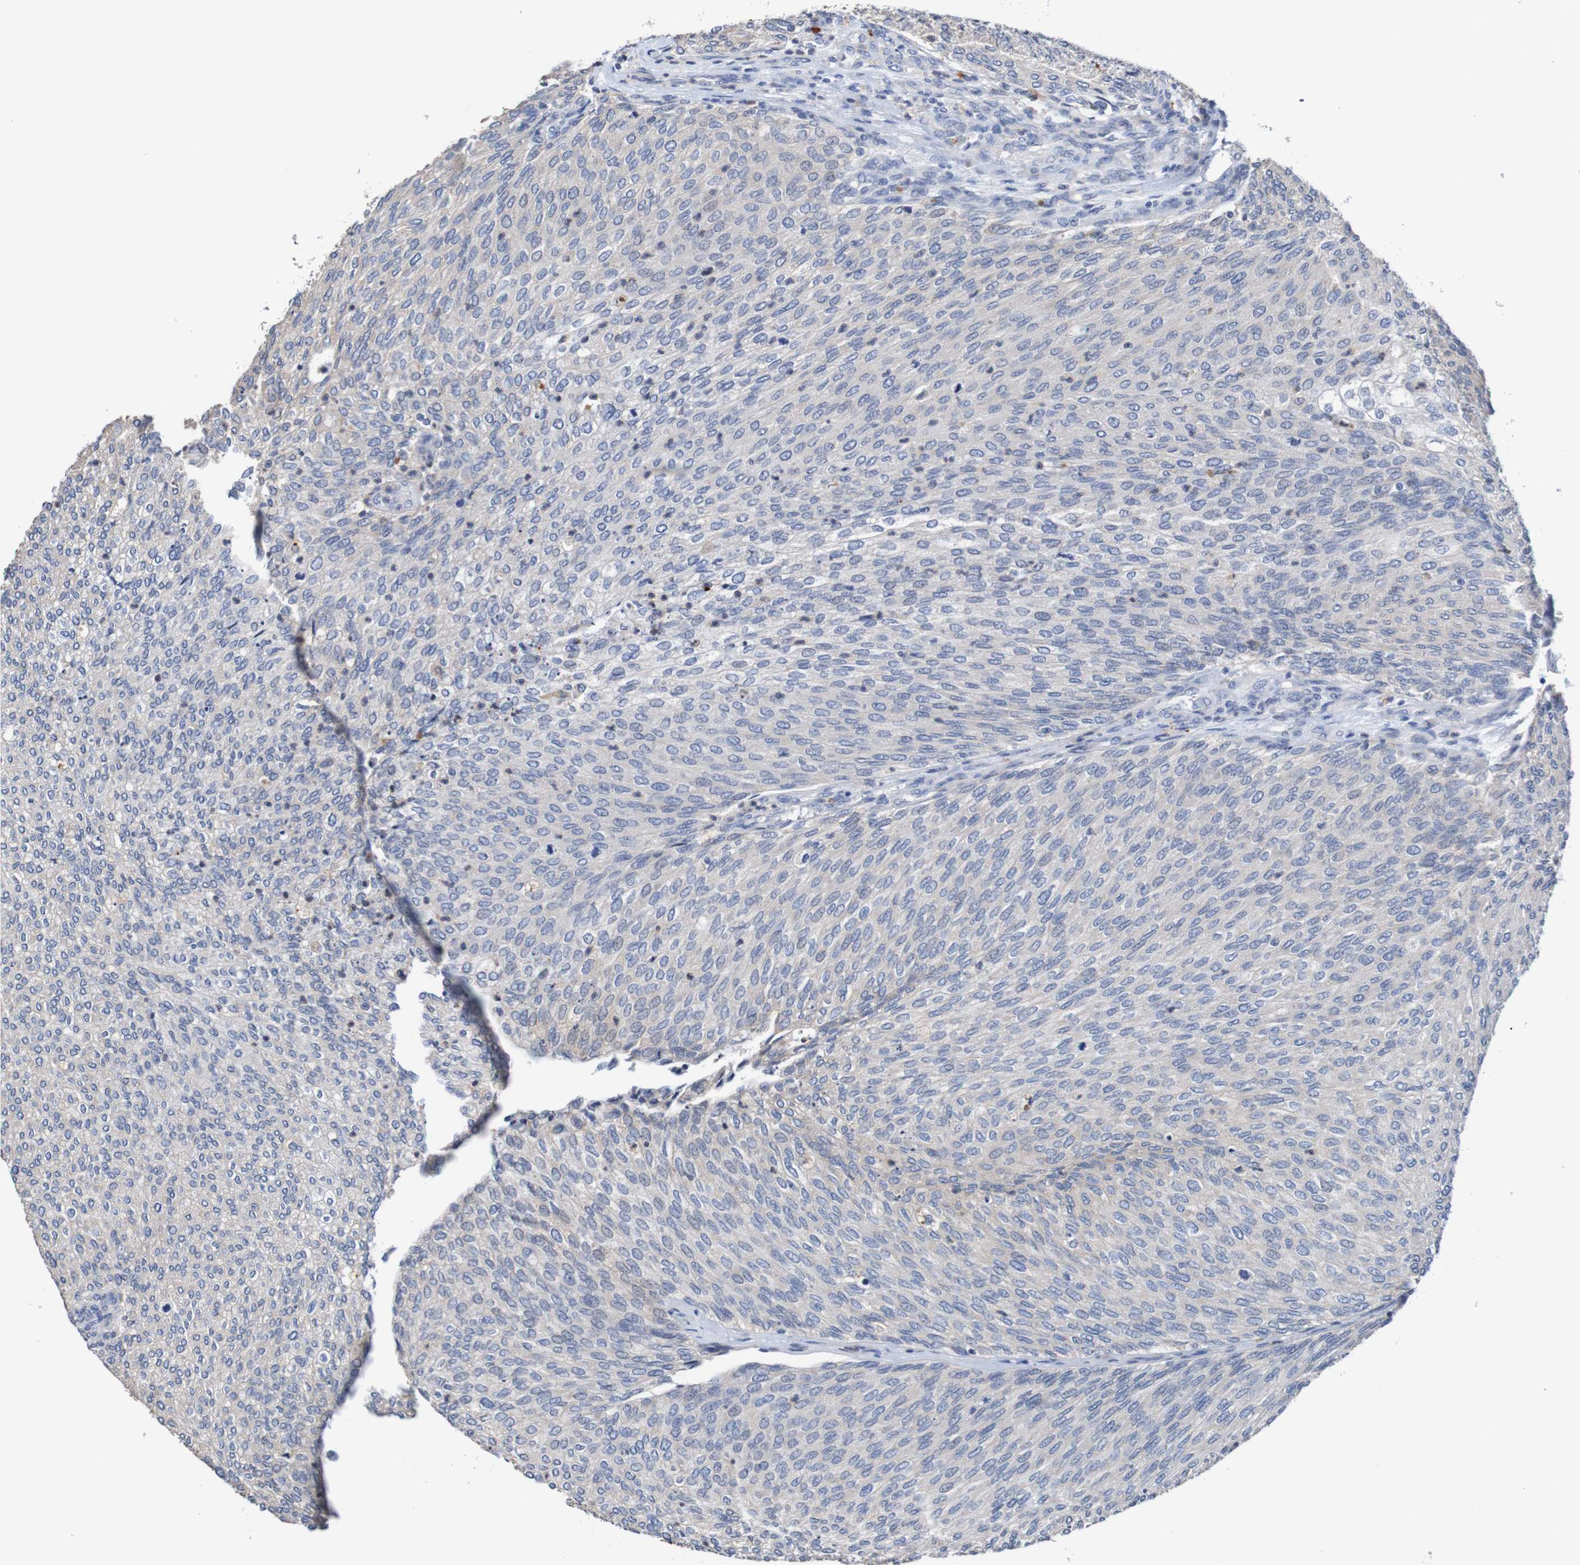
{"staining": {"intensity": "negative", "quantity": "none", "location": "none"}, "tissue": "urothelial cancer", "cell_type": "Tumor cells", "image_type": "cancer", "snomed": [{"axis": "morphology", "description": "Urothelial carcinoma, Low grade"}, {"axis": "topography", "description": "Urinary bladder"}], "caption": "Immunohistochemical staining of urothelial carcinoma (low-grade) demonstrates no significant staining in tumor cells.", "gene": "FIBP", "patient": {"sex": "female", "age": 79}}